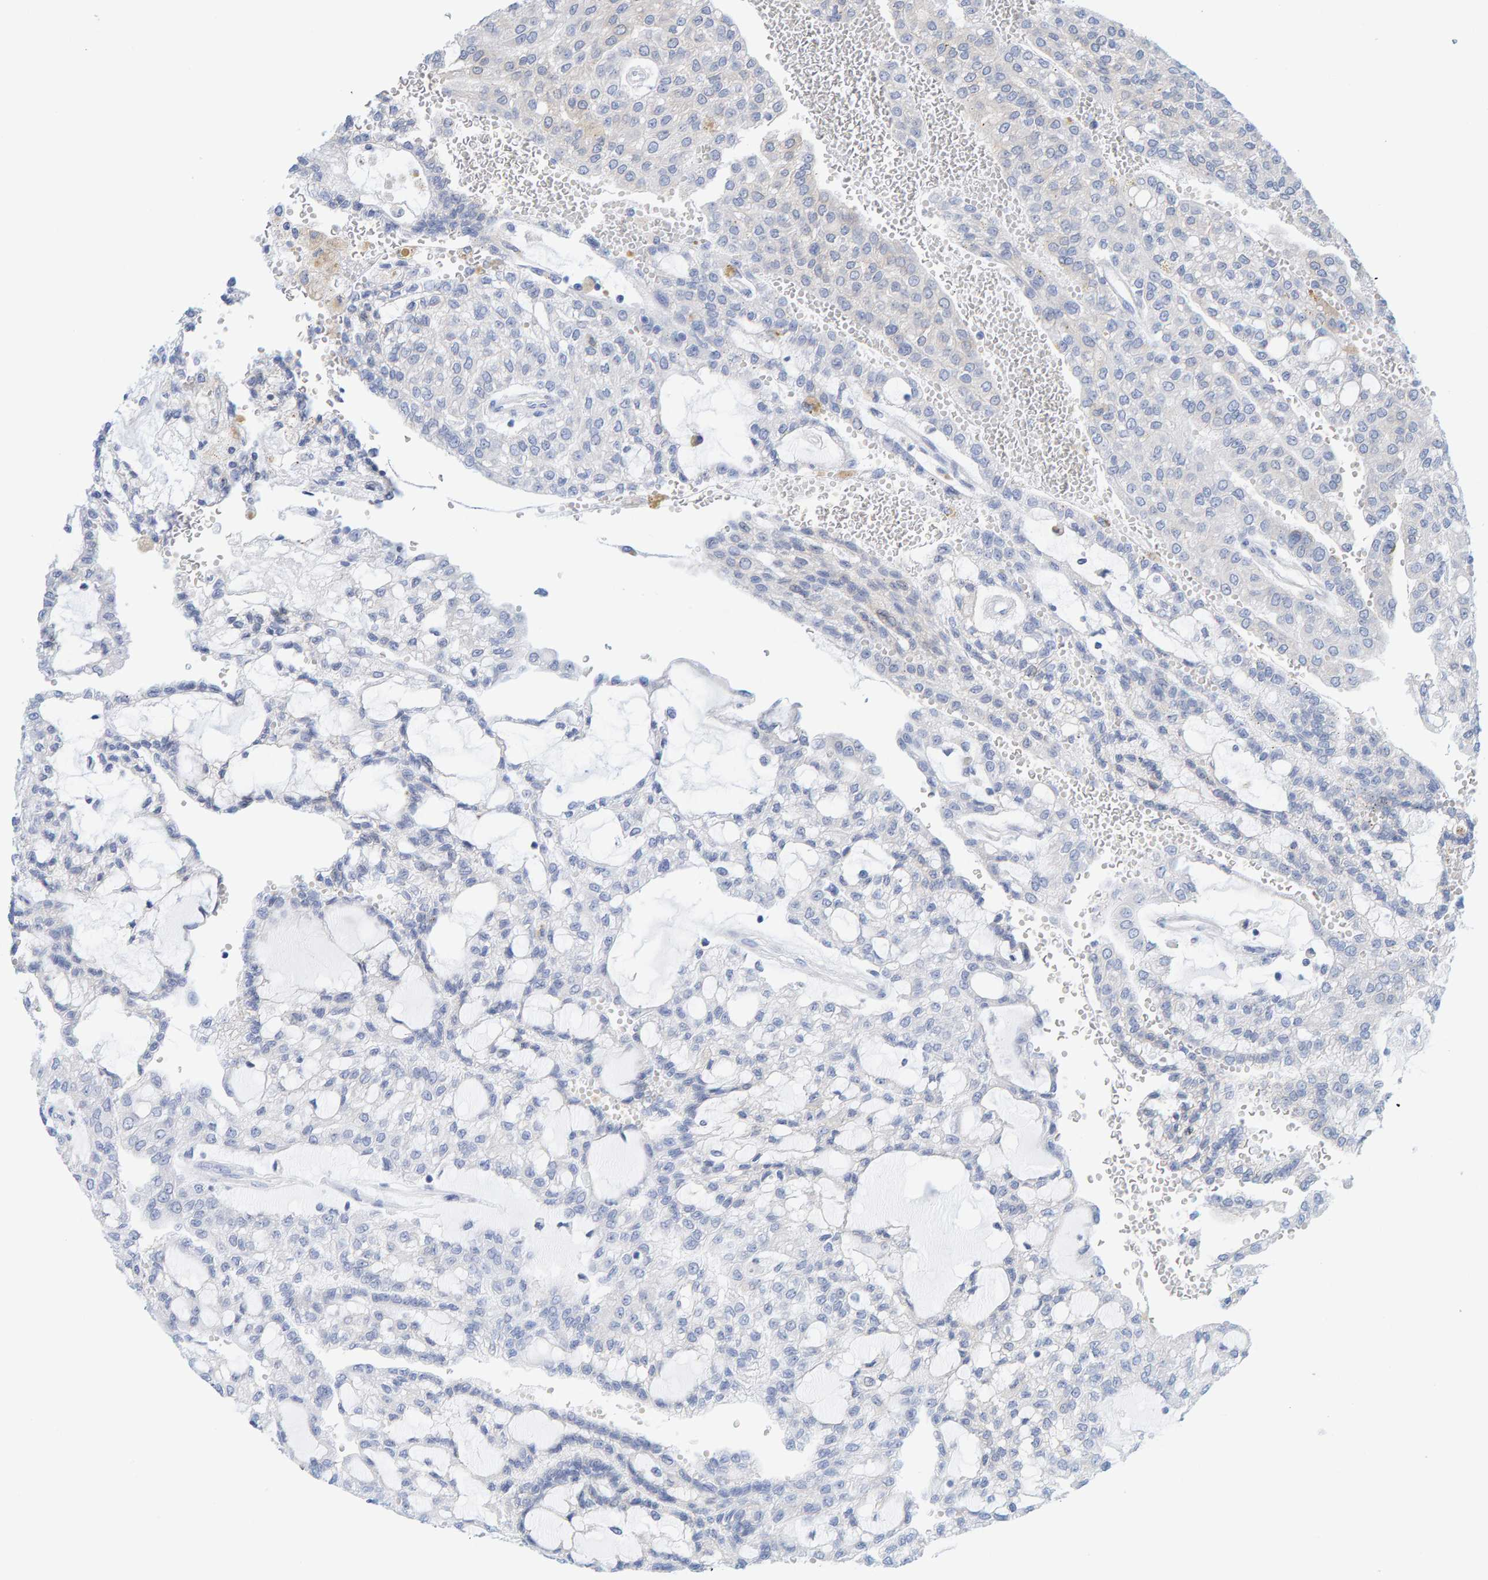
{"staining": {"intensity": "negative", "quantity": "none", "location": "none"}, "tissue": "renal cancer", "cell_type": "Tumor cells", "image_type": "cancer", "snomed": [{"axis": "morphology", "description": "Adenocarcinoma, NOS"}, {"axis": "topography", "description": "Kidney"}], "caption": "Immunohistochemical staining of renal cancer (adenocarcinoma) displays no significant positivity in tumor cells.", "gene": "KLHL11", "patient": {"sex": "male", "age": 63}}